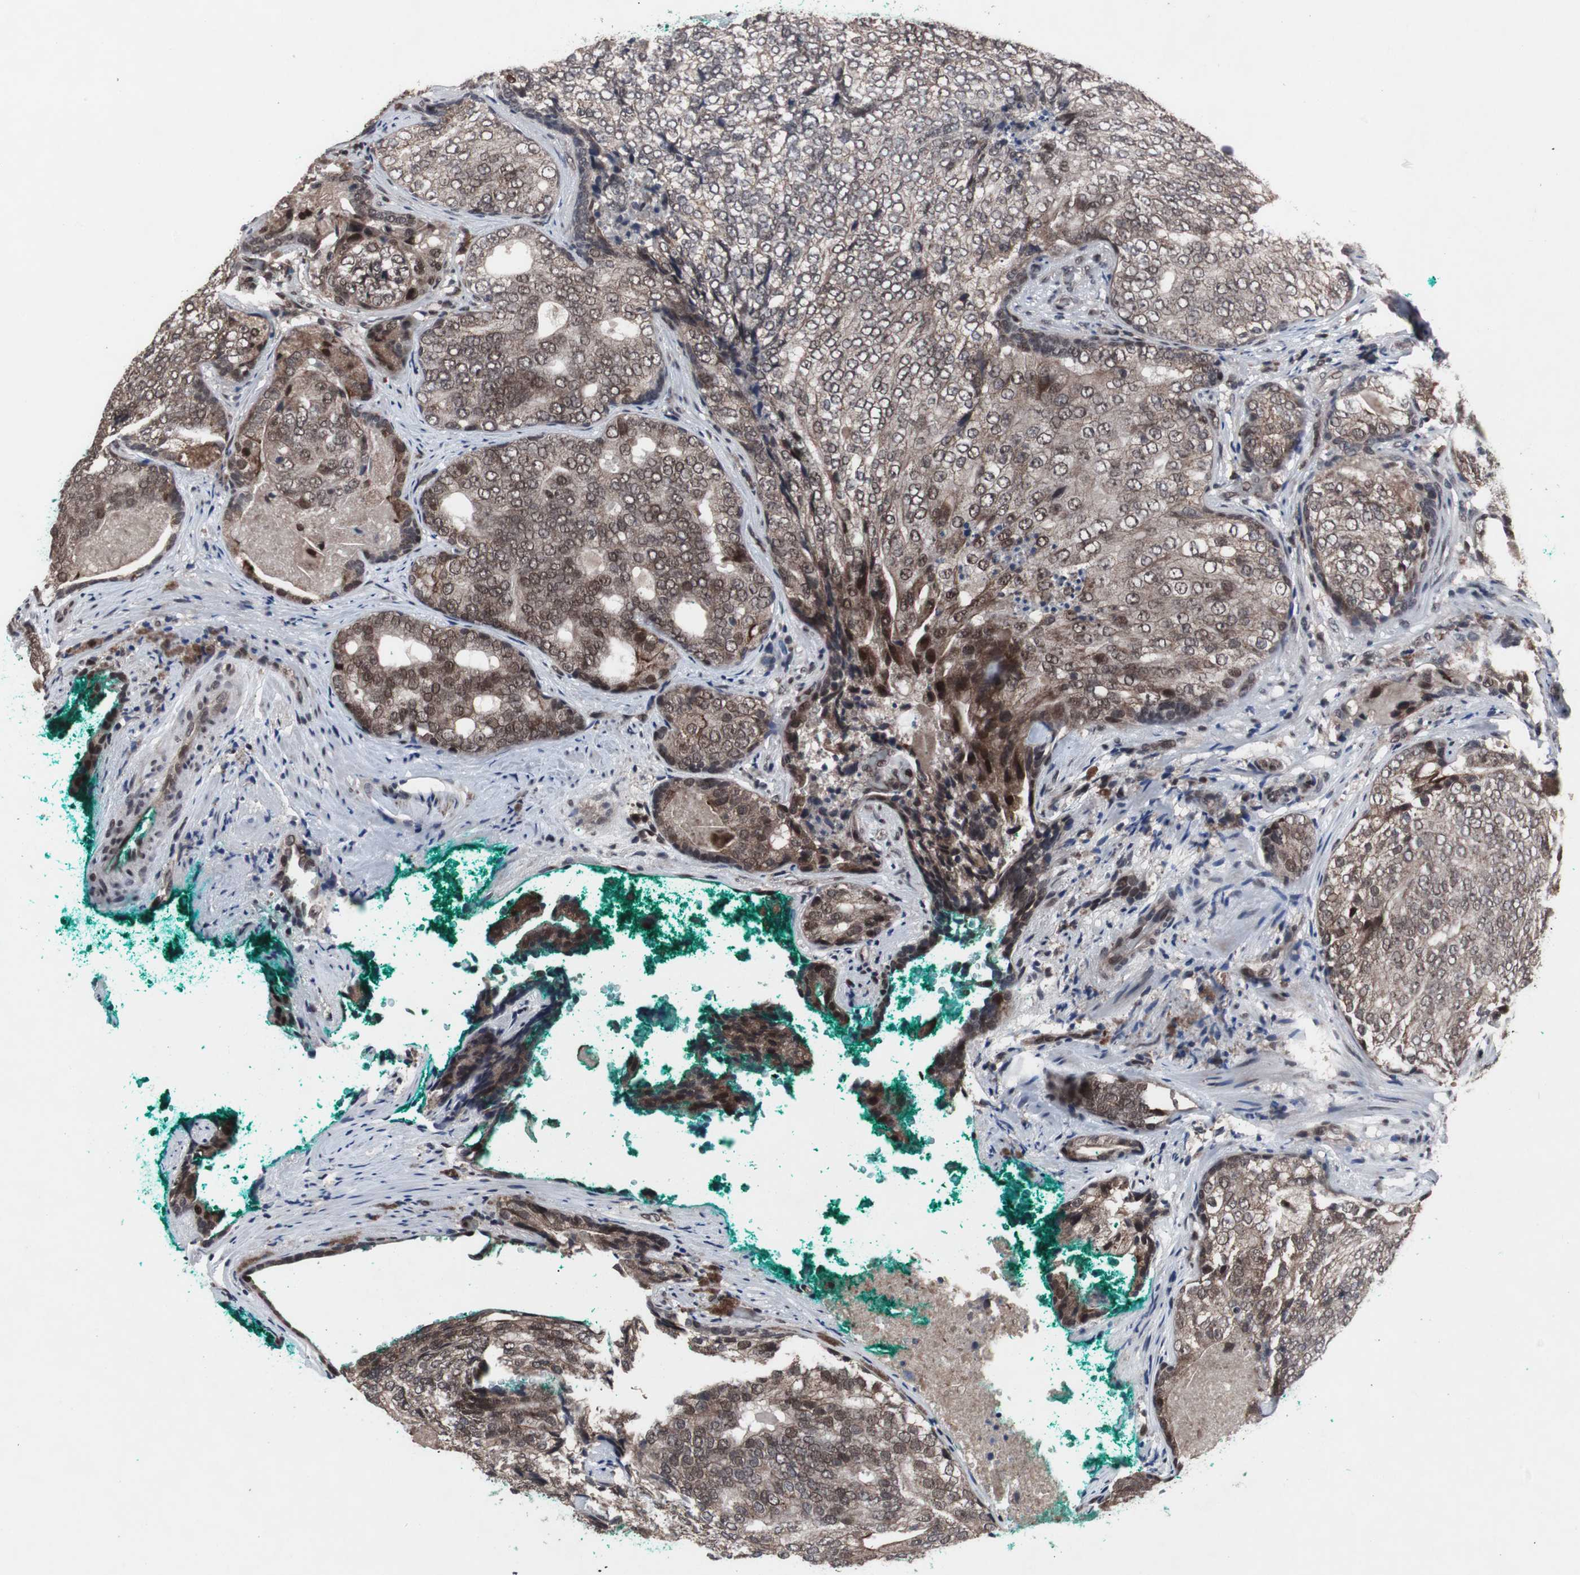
{"staining": {"intensity": "moderate", "quantity": "25%-75%", "location": "cytoplasmic/membranous,nuclear"}, "tissue": "prostate cancer", "cell_type": "Tumor cells", "image_type": "cancer", "snomed": [{"axis": "morphology", "description": "Adenocarcinoma, High grade"}, {"axis": "topography", "description": "Prostate"}], "caption": "Protein expression analysis of prostate cancer (high-grade adenocarcinoma) exhibits moderate cytoplasmic/membranous and nuclear staining in about 25%-75% of tumor cells.", "gene": "GTF2F2", "patient": {"sex": "male", "age": 66}}